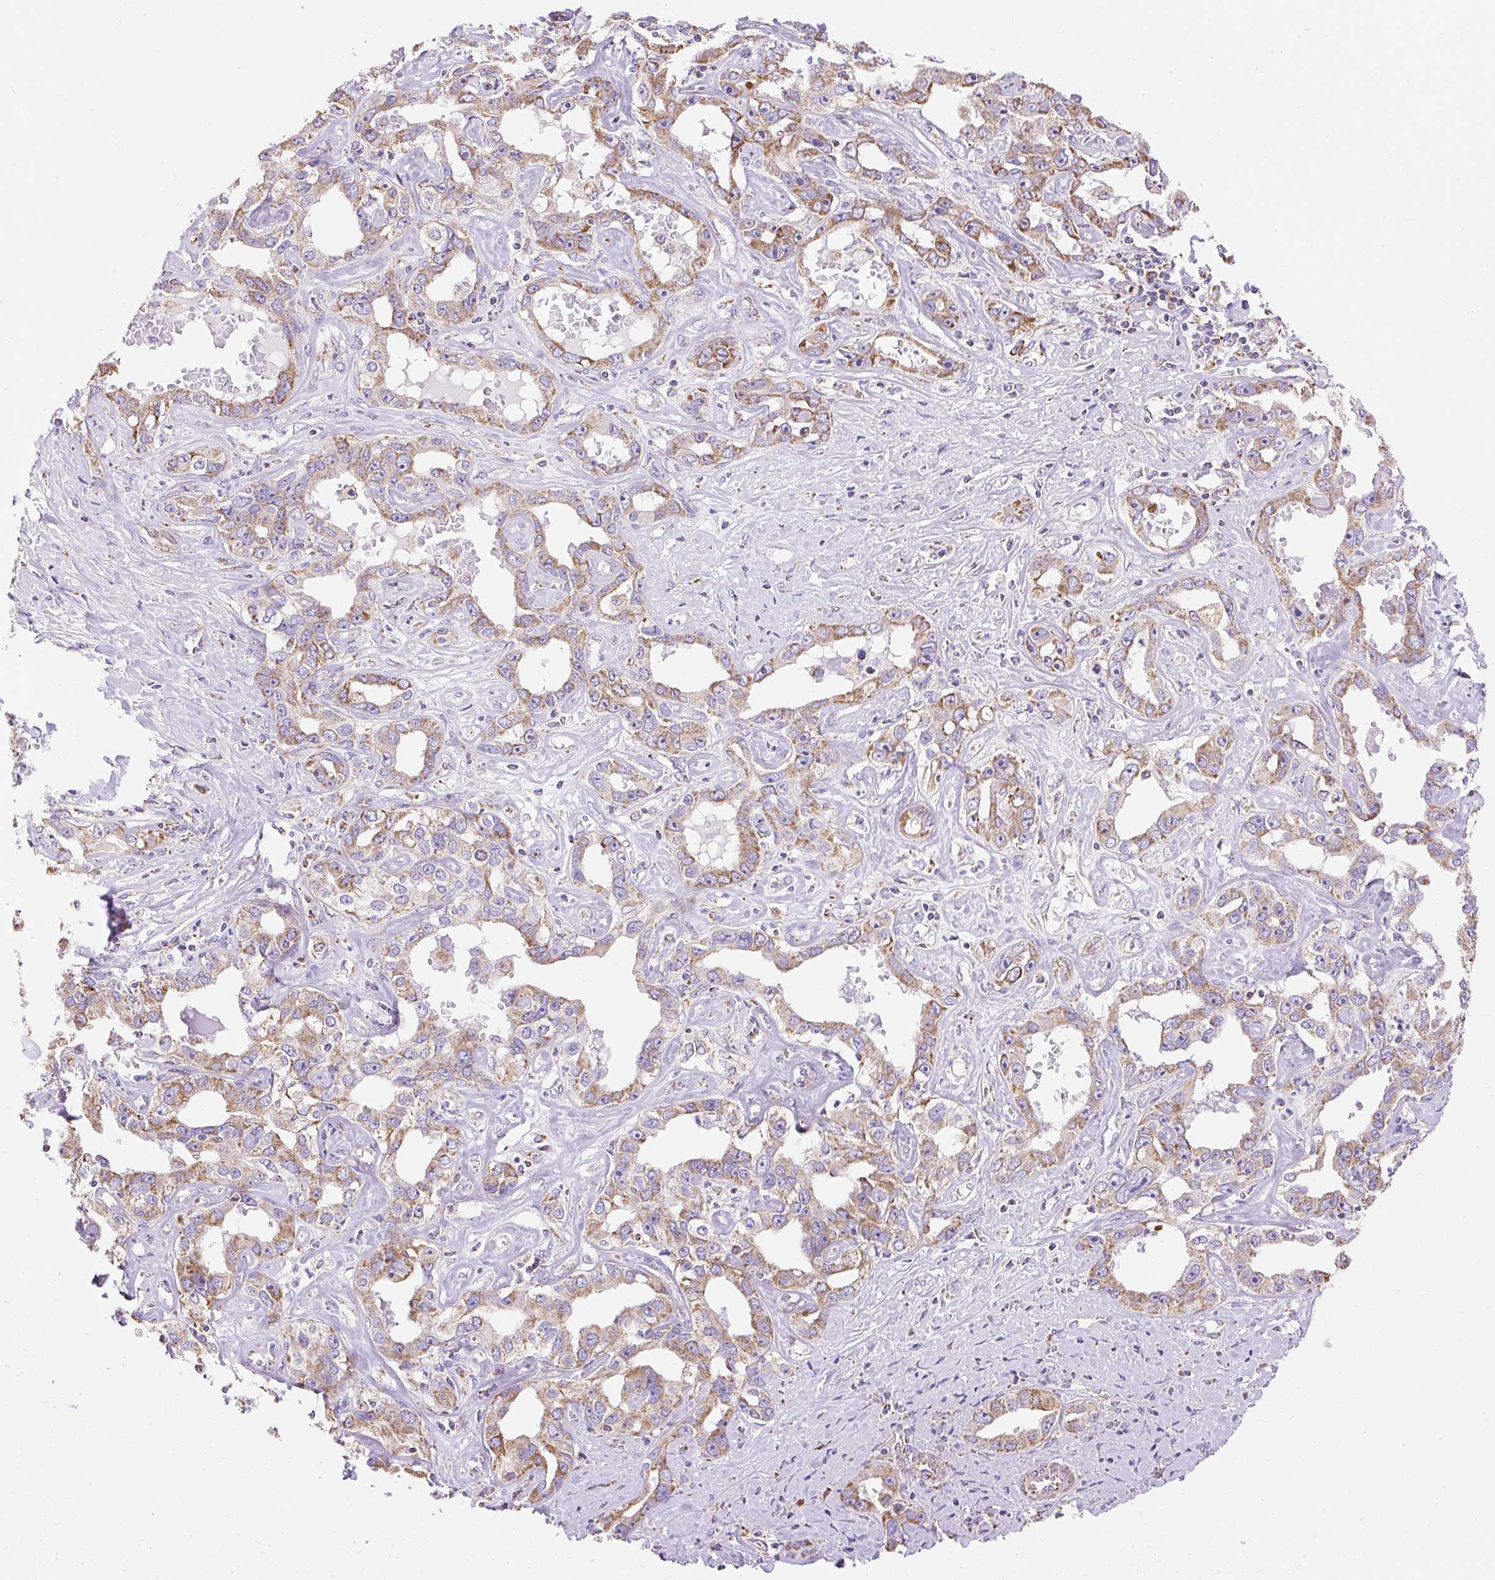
{"staining": {"intensity": "moderate", "quantity": ">75%", "location": "cytoplasmic/membranous"}, "tissue": "liver cancer", "cell_type": "Tumor cells", "image_type": "cancer", "snomed": [{"axis": "morphology", "description": "Cholangiocarcinoma"}, {"axis": "topography", "description": "Liver"}], "caption": "This micrograph exhibits IHC staining of liver cholangiocarcinoma, with medium moderate cytoplasmic/membranous staining in approximately >75% of tumor cells.", "gene": "DAAM2", "patient": {"sex": "male", "age": 59}}